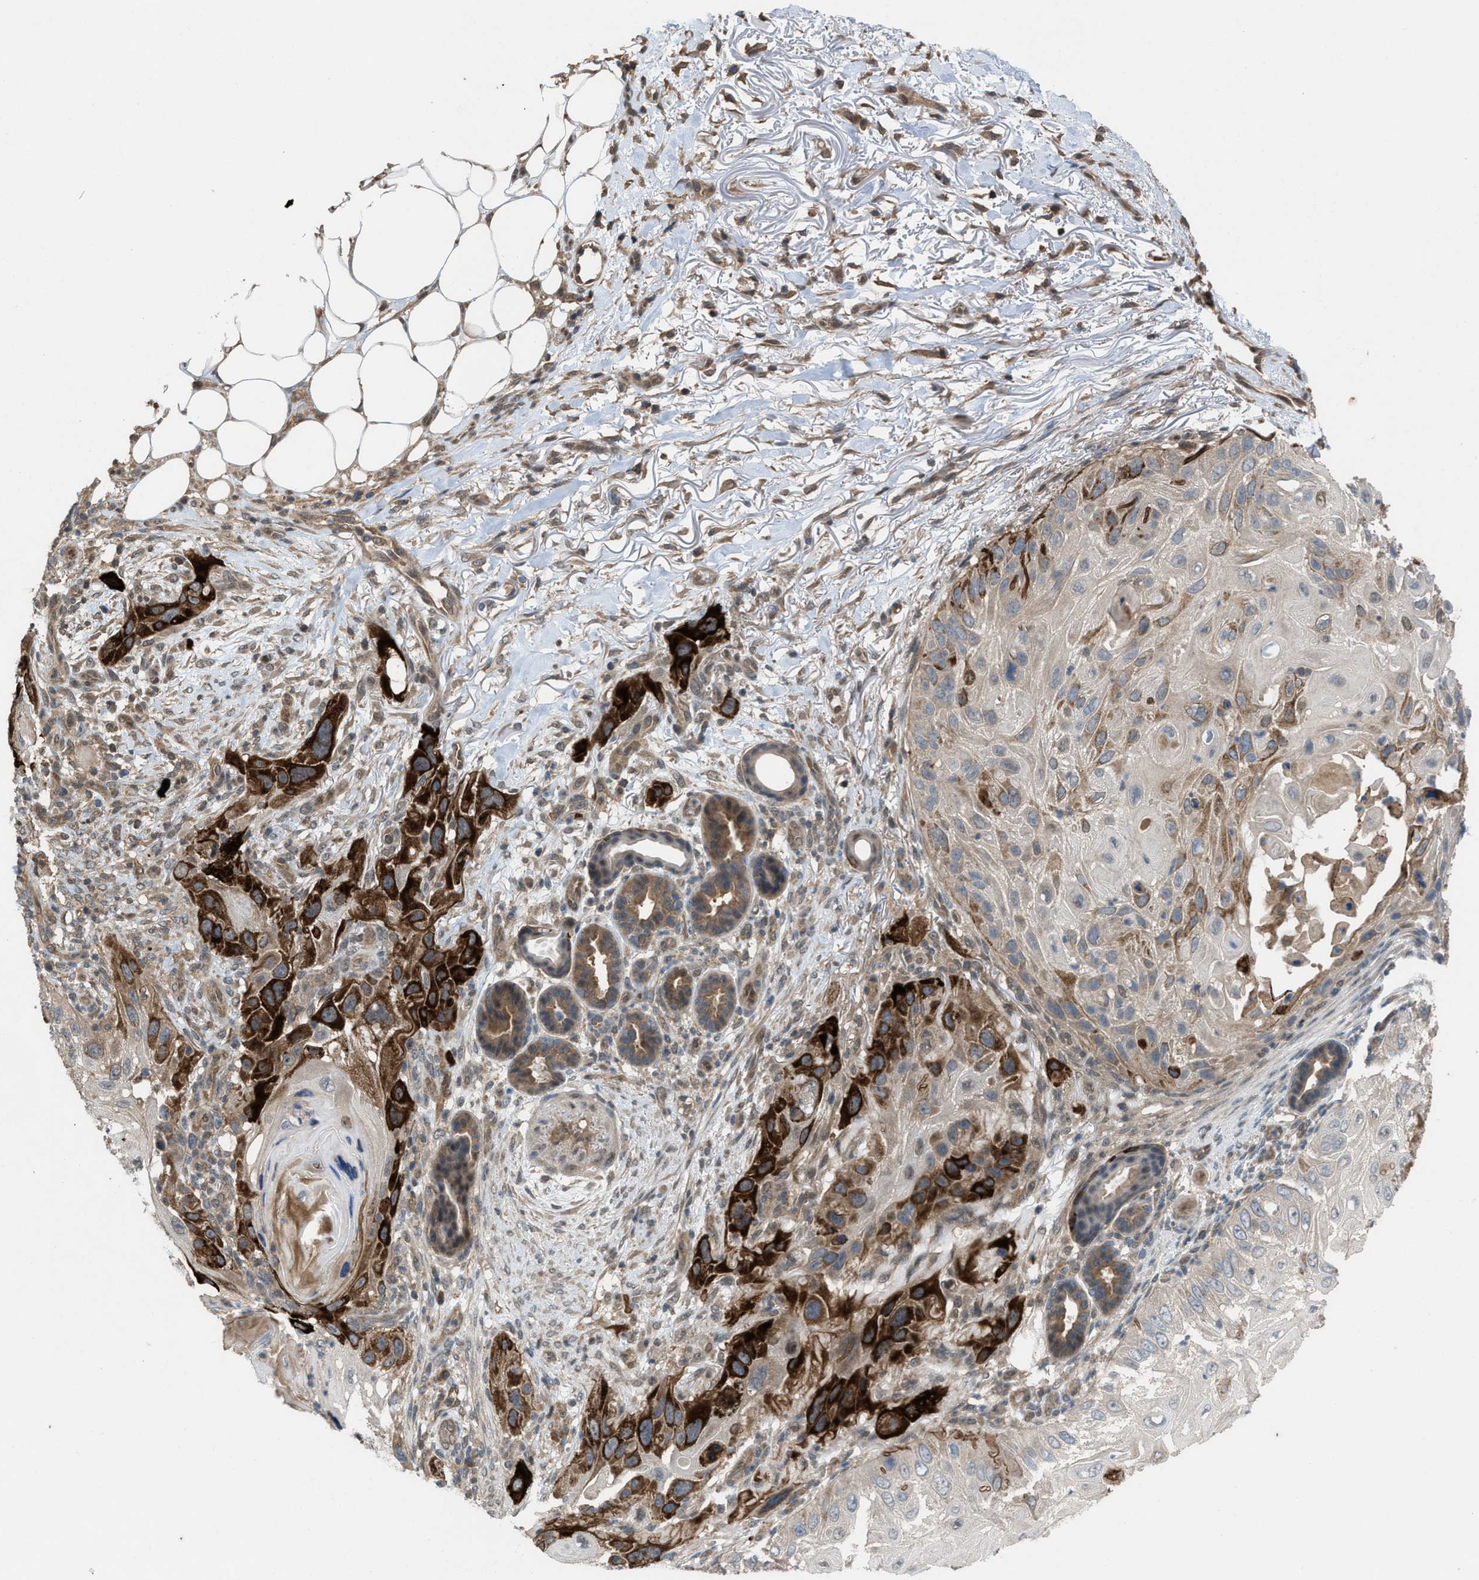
{"staining": {"intensity": "strong", "quantity": "25%-75%", "location": "cytoplasmic/membranous"}, "tissue": "skin cancer", "cell_type": "Tumor cells", "image_type": "cancer", "snomed": [{"axis": "morphology", "description": "Squamous cell carcinoma, NOS"}, {"axis": "topography", "description": "Skin"}], "caption": "A high-resolution image shows immunohistochemistry (IHC) staining of skin cancer (squamous cell carcinoma), which displays strong cytoplasmic/membranous staining in about 25%-75% of tumor cells.", "gene": "PLAA", "patient": {"sex": "female", "age": 77}}